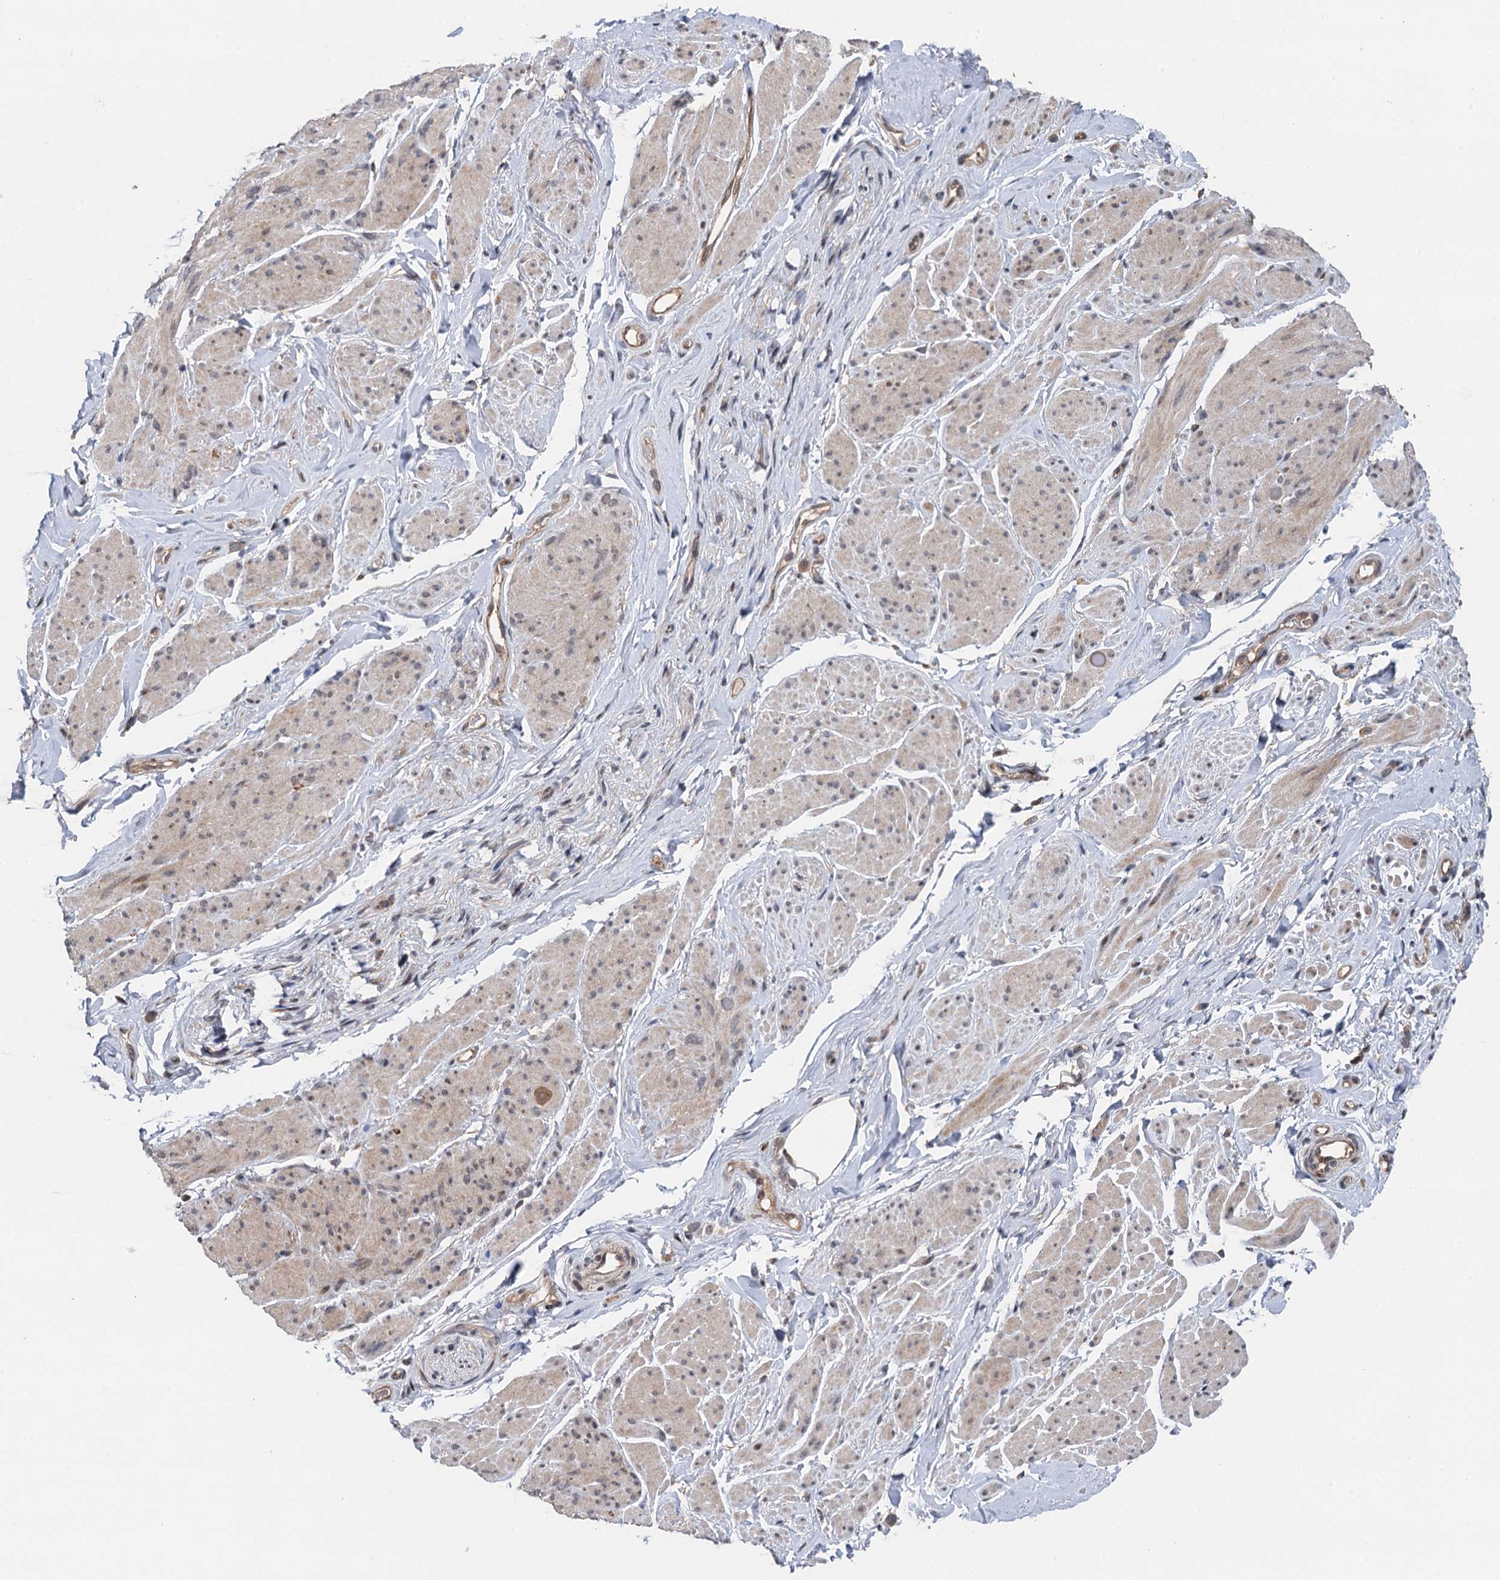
{"staining": {"intensity": "weak", "quantity": "<25%", "location": "nuclear"}, "tissue": "smooth muscle", "cell_type": "Smooth muscle cells", "image_type": "normal", "snomed": [{"axis": "morphology", "description": "Normal tissue, NOS"}, {"axis": "topography", "description": "Smooth muscle"}, {"axis": "topography", "description": "Peripheral nerve tissue"}], "caption": "The image demonstrates no significant expression in smooth muscle cells of smooth muscle.", "gene": "NLRP10", "patient": {"sex": "male", "age": 69}}